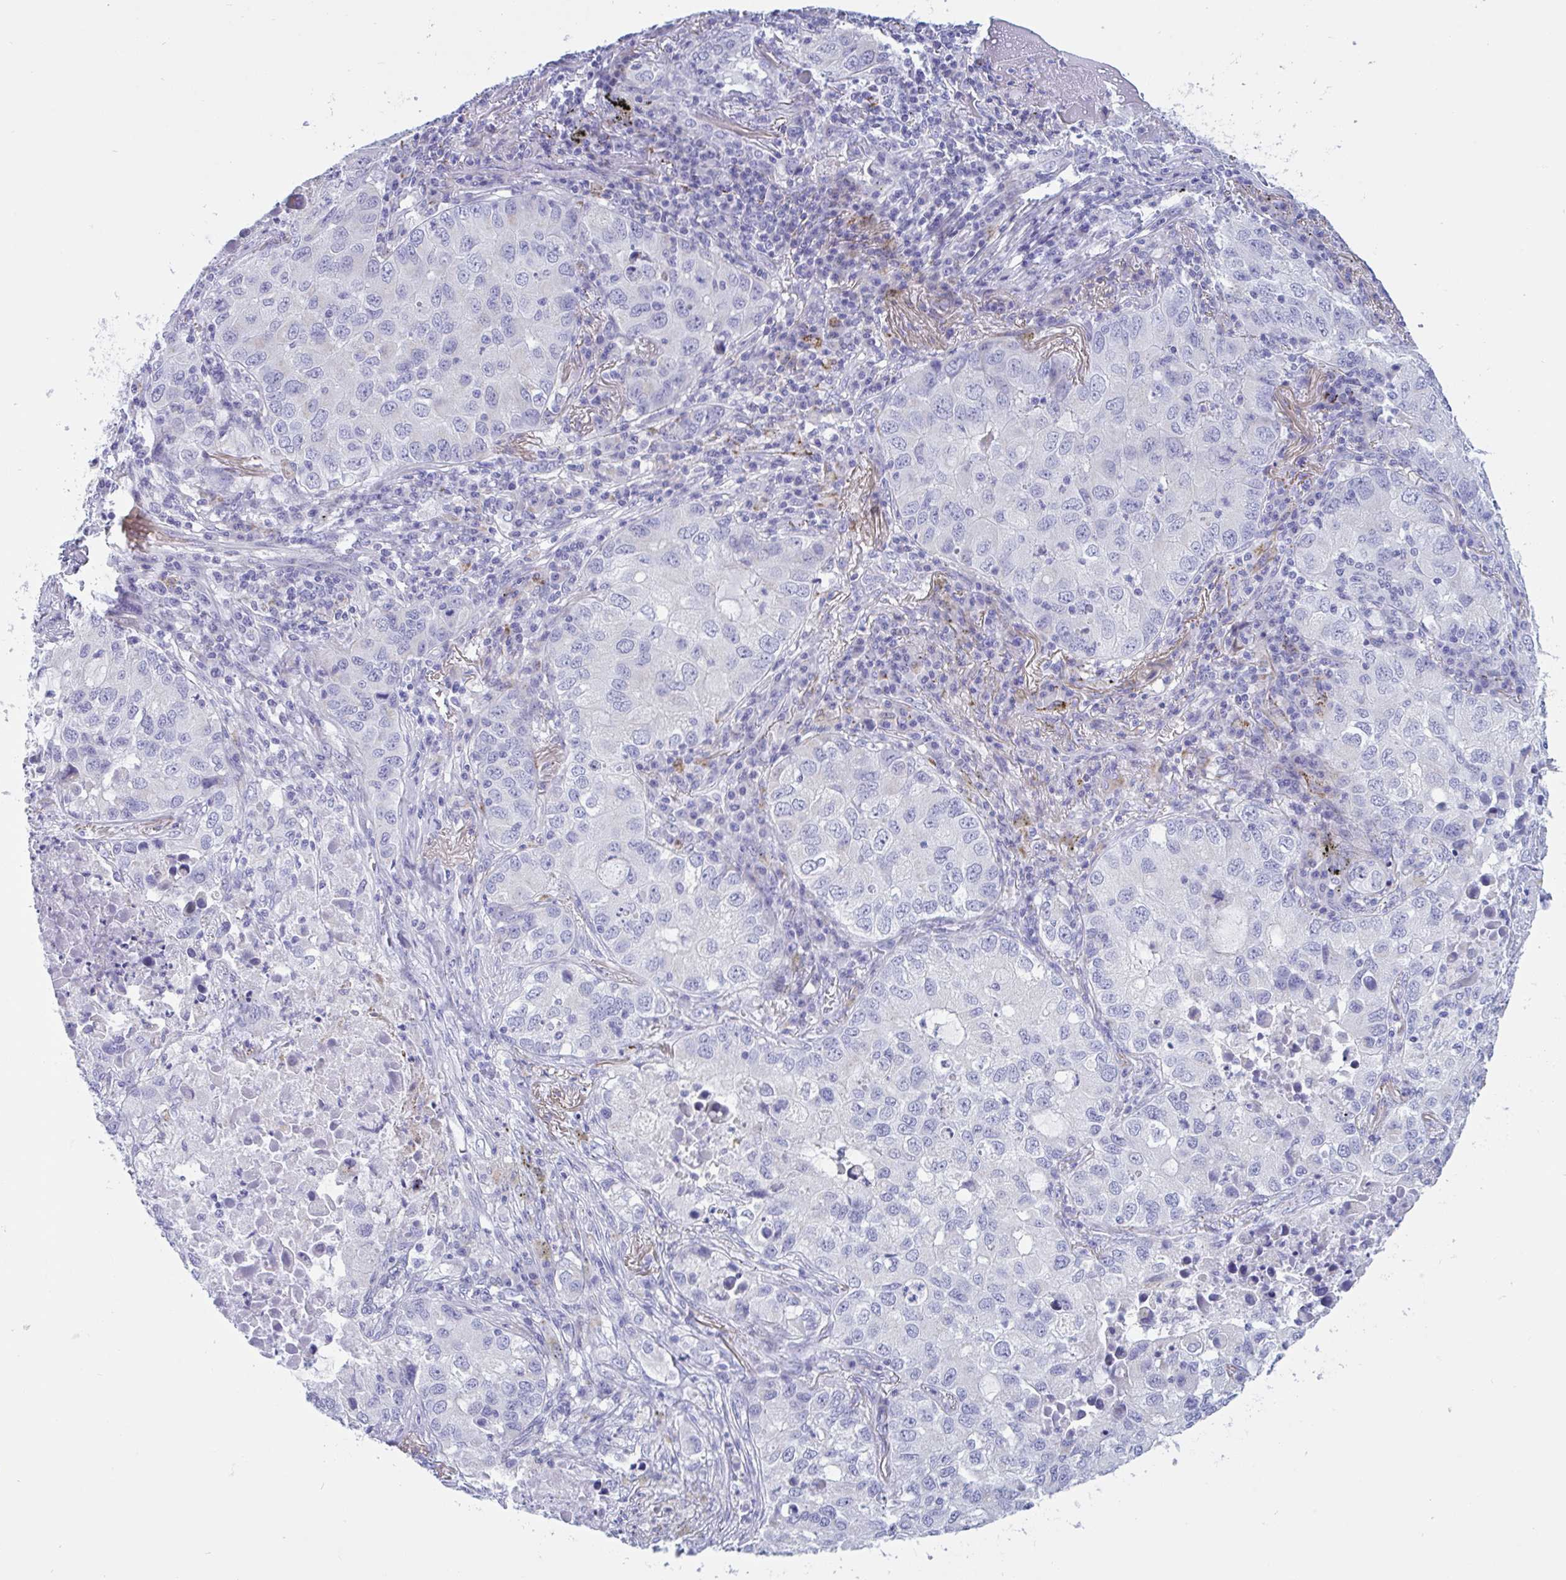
{"staining": {"intensity": "negative", "quantity": "none", "location": "none"}, "tissue": "lung cancer", "cell_type": "Tumor cells", "image_type": "cancer", "snomed": [{"axis": "morphology", "description": "Normal morphology"}, {"axis": "morphology", "description": "Adenocarcinoma, NOS"}, {"axis": "topography", "description": "Lymph node"}, {"axis": "topography", "description": "Lung"}], "caption": "There is no significant expression in tumor cells of lung cancer (adenocarcinoma).", "gene": "OXLD1", "patient": {"sex": "female", "age": 51}}